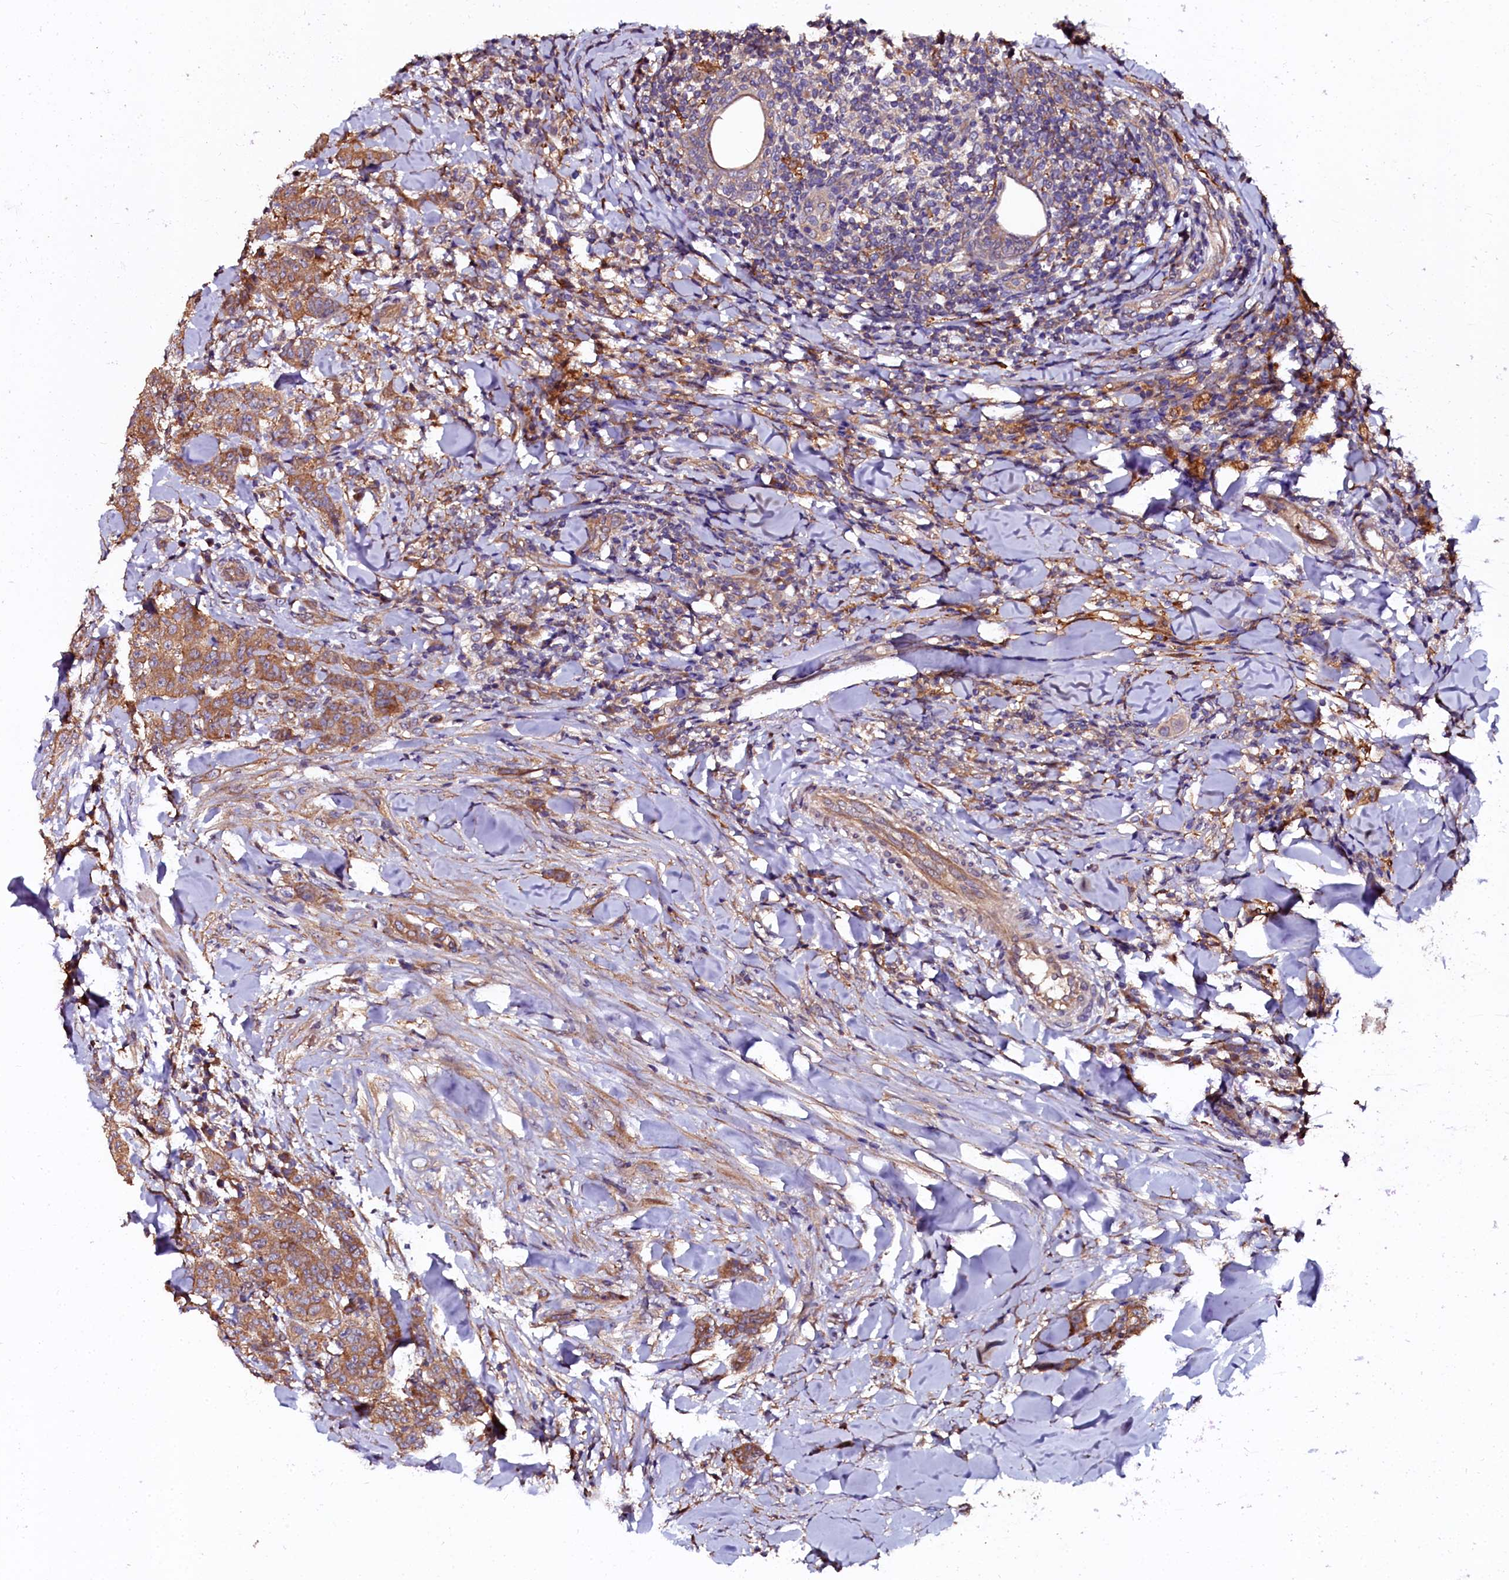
{"staining": {"intensity": "moderate", "quantity": ">75%", "location": "cytoplasmic/membranous"}, "tissue": "breast cancer", "cell_type": "Tumor cells", "image_type": "cancer", "snomed": [{"axis": "morphology", "description": "Duct carcinoma"}, {"axis": "topography", "description": "Breast"}], "caption": "A brown stain shows moderate cytoplasmic/membranous staining of a protein in breast cancer (infiltrating ductal carcinoma) tumor cells. Immunohistochemistry stains the protein of interest in brown and the nuclei are stained blue.", "gene": "APPL2", "patient": {"sex": "female", "age": 40}}